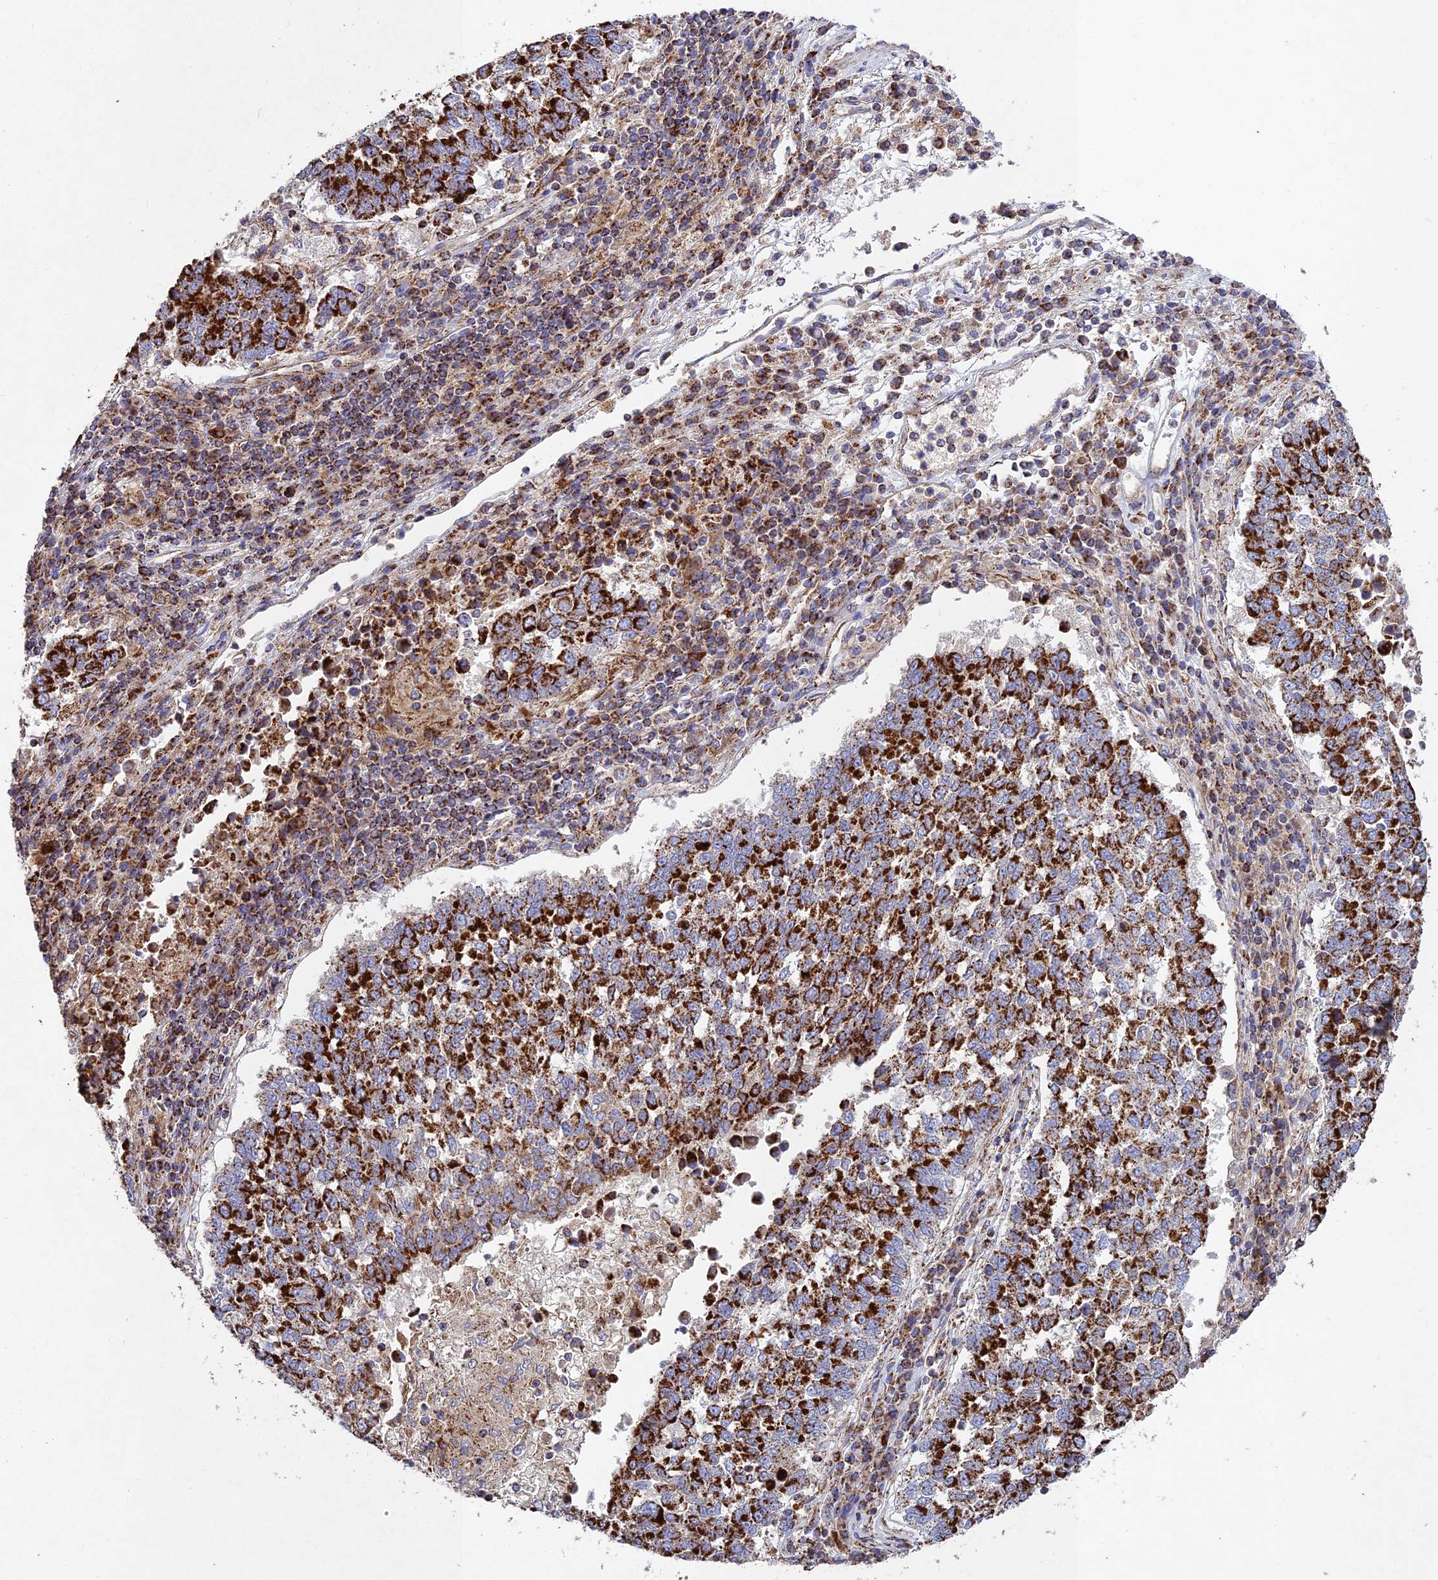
{"staining": {"intensity": "strong", "quantity": ">75%", "location": "cytoplasmic/membranous"}, "tissue": "lung cancer", "cell_type": "Tumor cells", "image_type": "cancer", "snomed": [{"axis": "morphology", "description": "Squamous cell carcinoma, NOS"}, {"axis": "topography", "description": "Lung"}], "caption": "Human lung squamous cell carcinoma stained for a protein (brown) reveals strong cytoplasmic/membranous positive expression in approximately >75% of tumor cells.", "gene": "KHDC3L", "patient": {"sex": "male", "age": 73}}